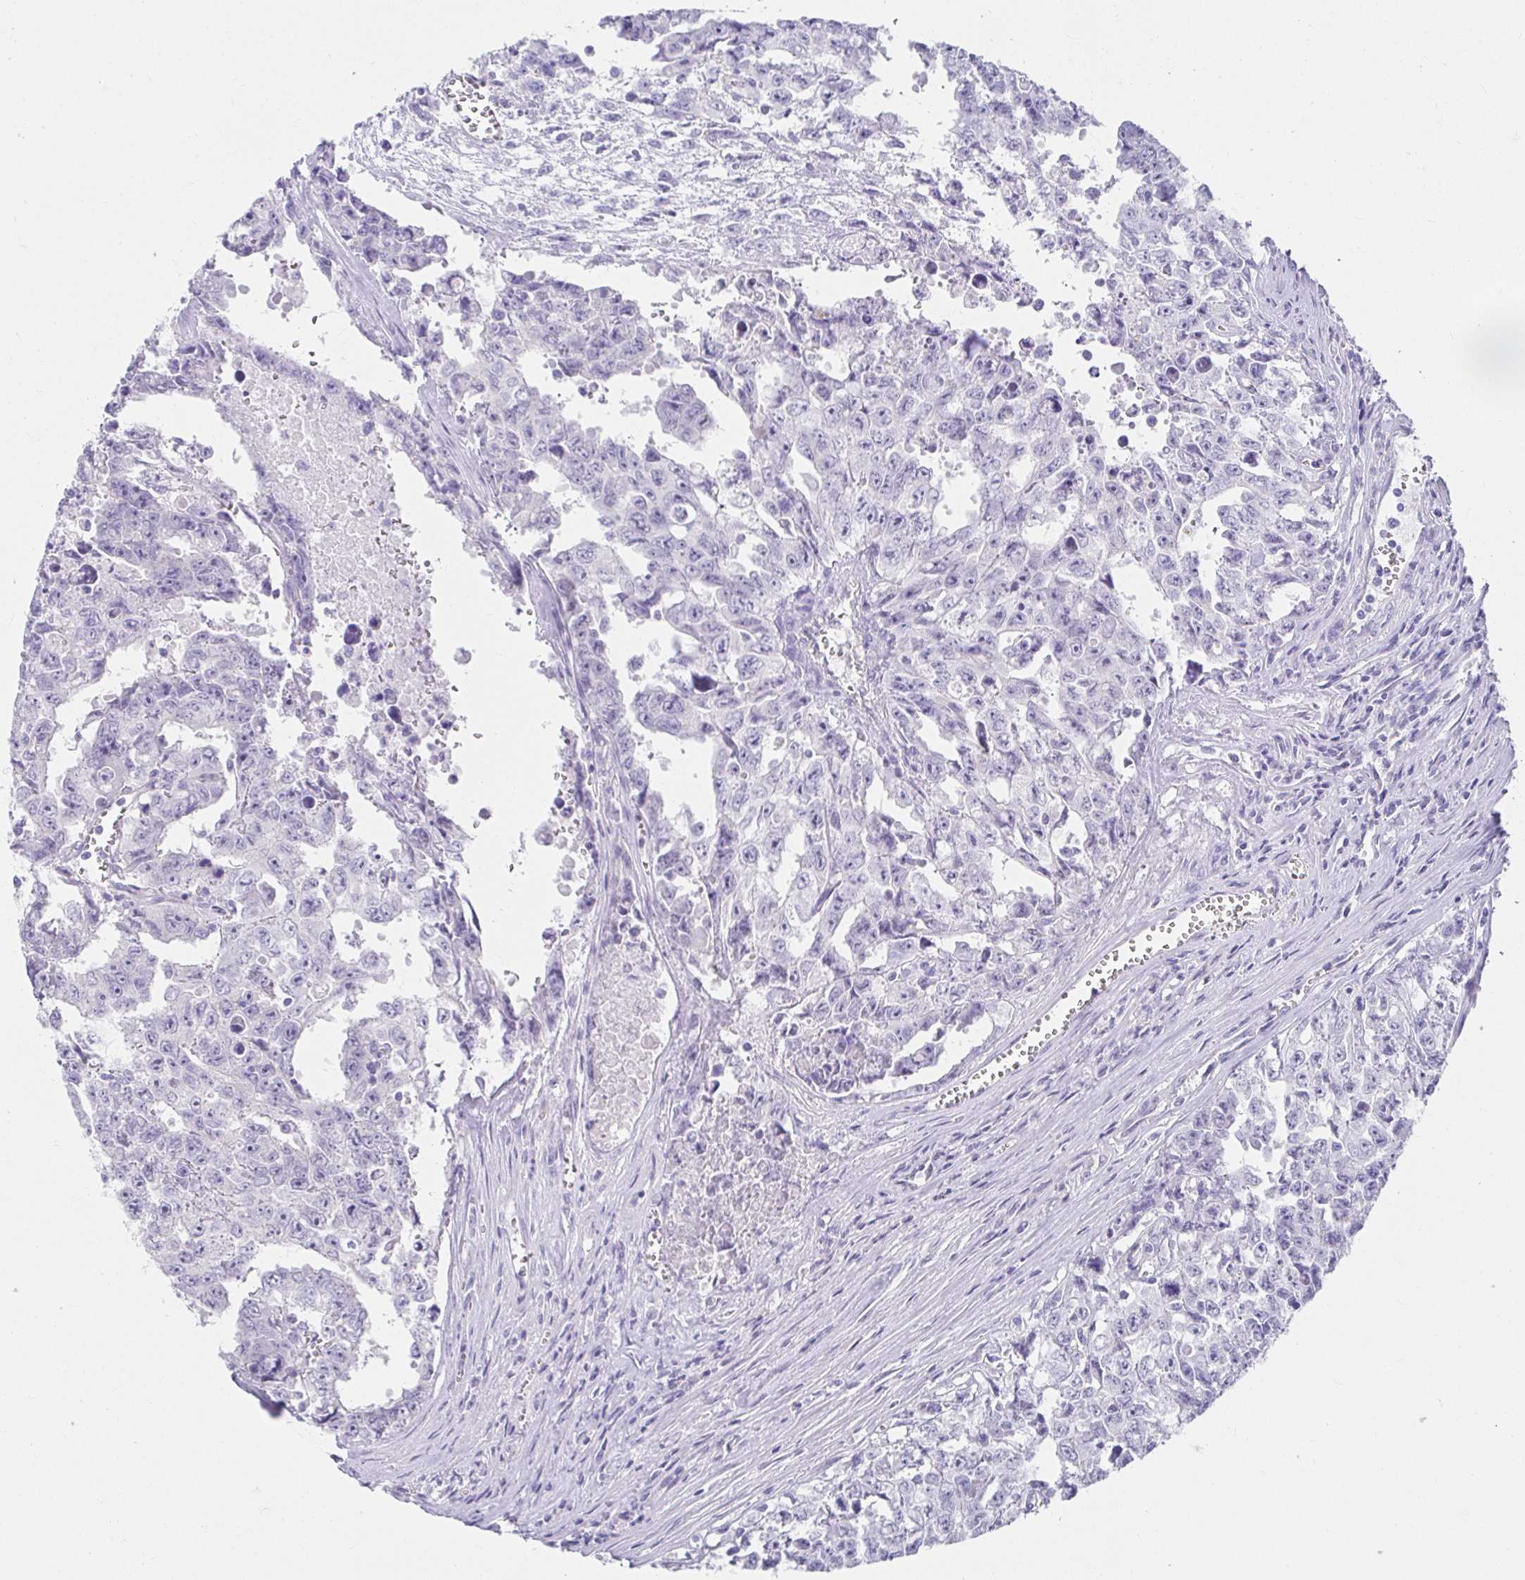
{"staining": {"intensity": "negative", "quantity": "none", "location": "none"}, "tissue": "testis cancer", "cell_type": "Tumor cells", "image_type": "cancer", "snomed": [{"axis": "morphology", "description": "Carcinoma, Embryonal, NOS"}, {"axis": "topography", "description": "Testis"}], "caption": "This is an immunohistochemistry histopathology image of testis cancer. There is no expression in tumor cells.", "gene": "VGLL1", "patient": {"sex": "male", "age": 24}}